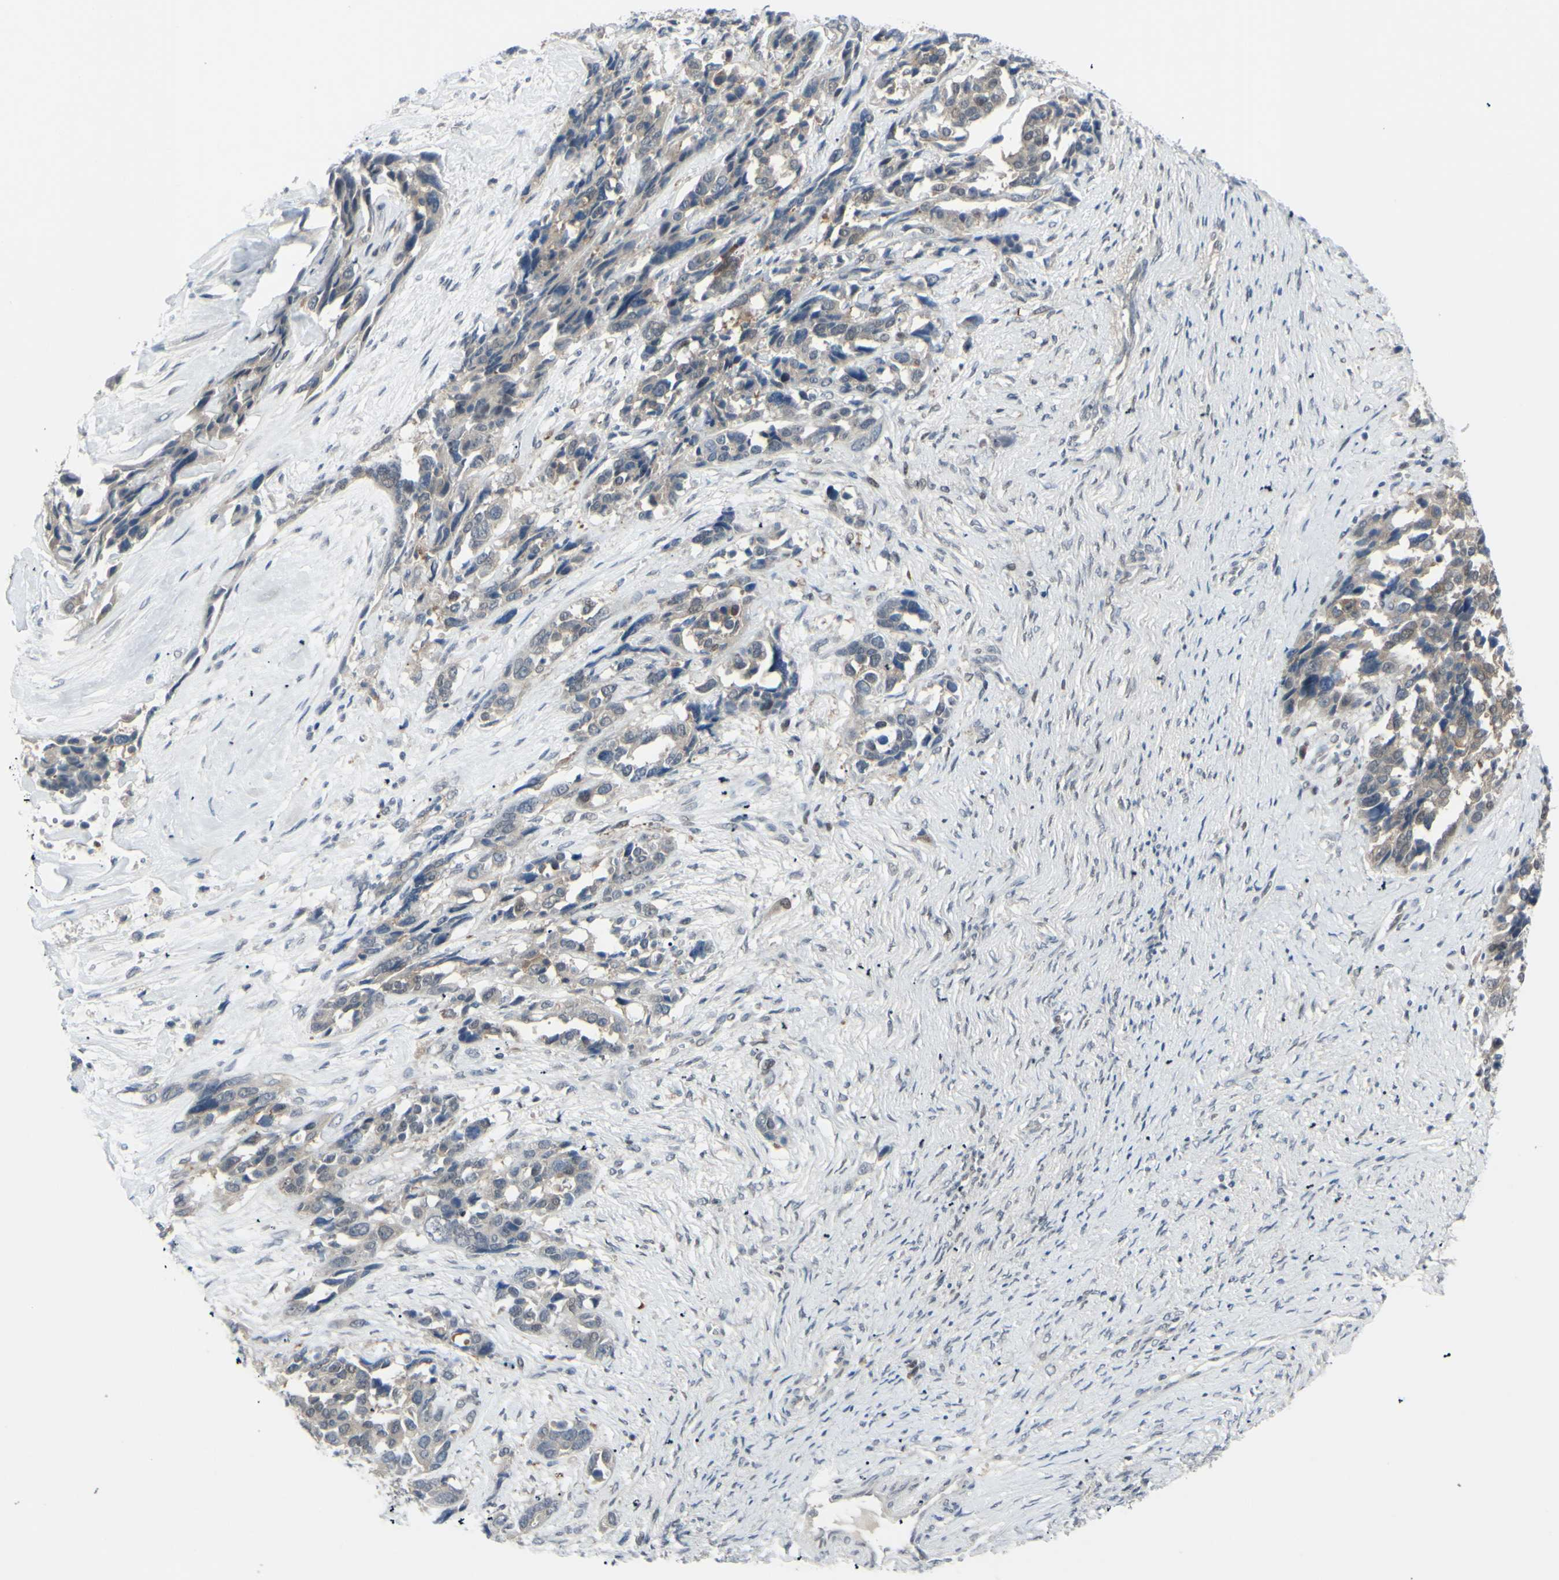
{"staining": {"intensity": "weak", "quantity": ">75%", "location": "cytoplasmic/membranous"}, "tissue": "ovarian cancer", "cell_type": "Tumor cells", "image_type": "cancer", "snomed": [{"axis": "morphology", "description": "Cystadenocarcinoma, serous, NOS"}, {"axis": "topography", "description": "Ovary"}], "caption": "Brown immunohistochemical staining in serous cystadenocarcinoma (ovarian) displays weak cytoplasmic/membranous positivity in approximately >75% of tumor cells. The staining was performed using DAB (3,3'-diaminobenzidine) to visualize the protein expression in brown, while the nuclei were stained in blue with hematoxylin (Magnification: 20x).", "gene": "ETNK1", "patient": {"sex": "female", "age": 44}}